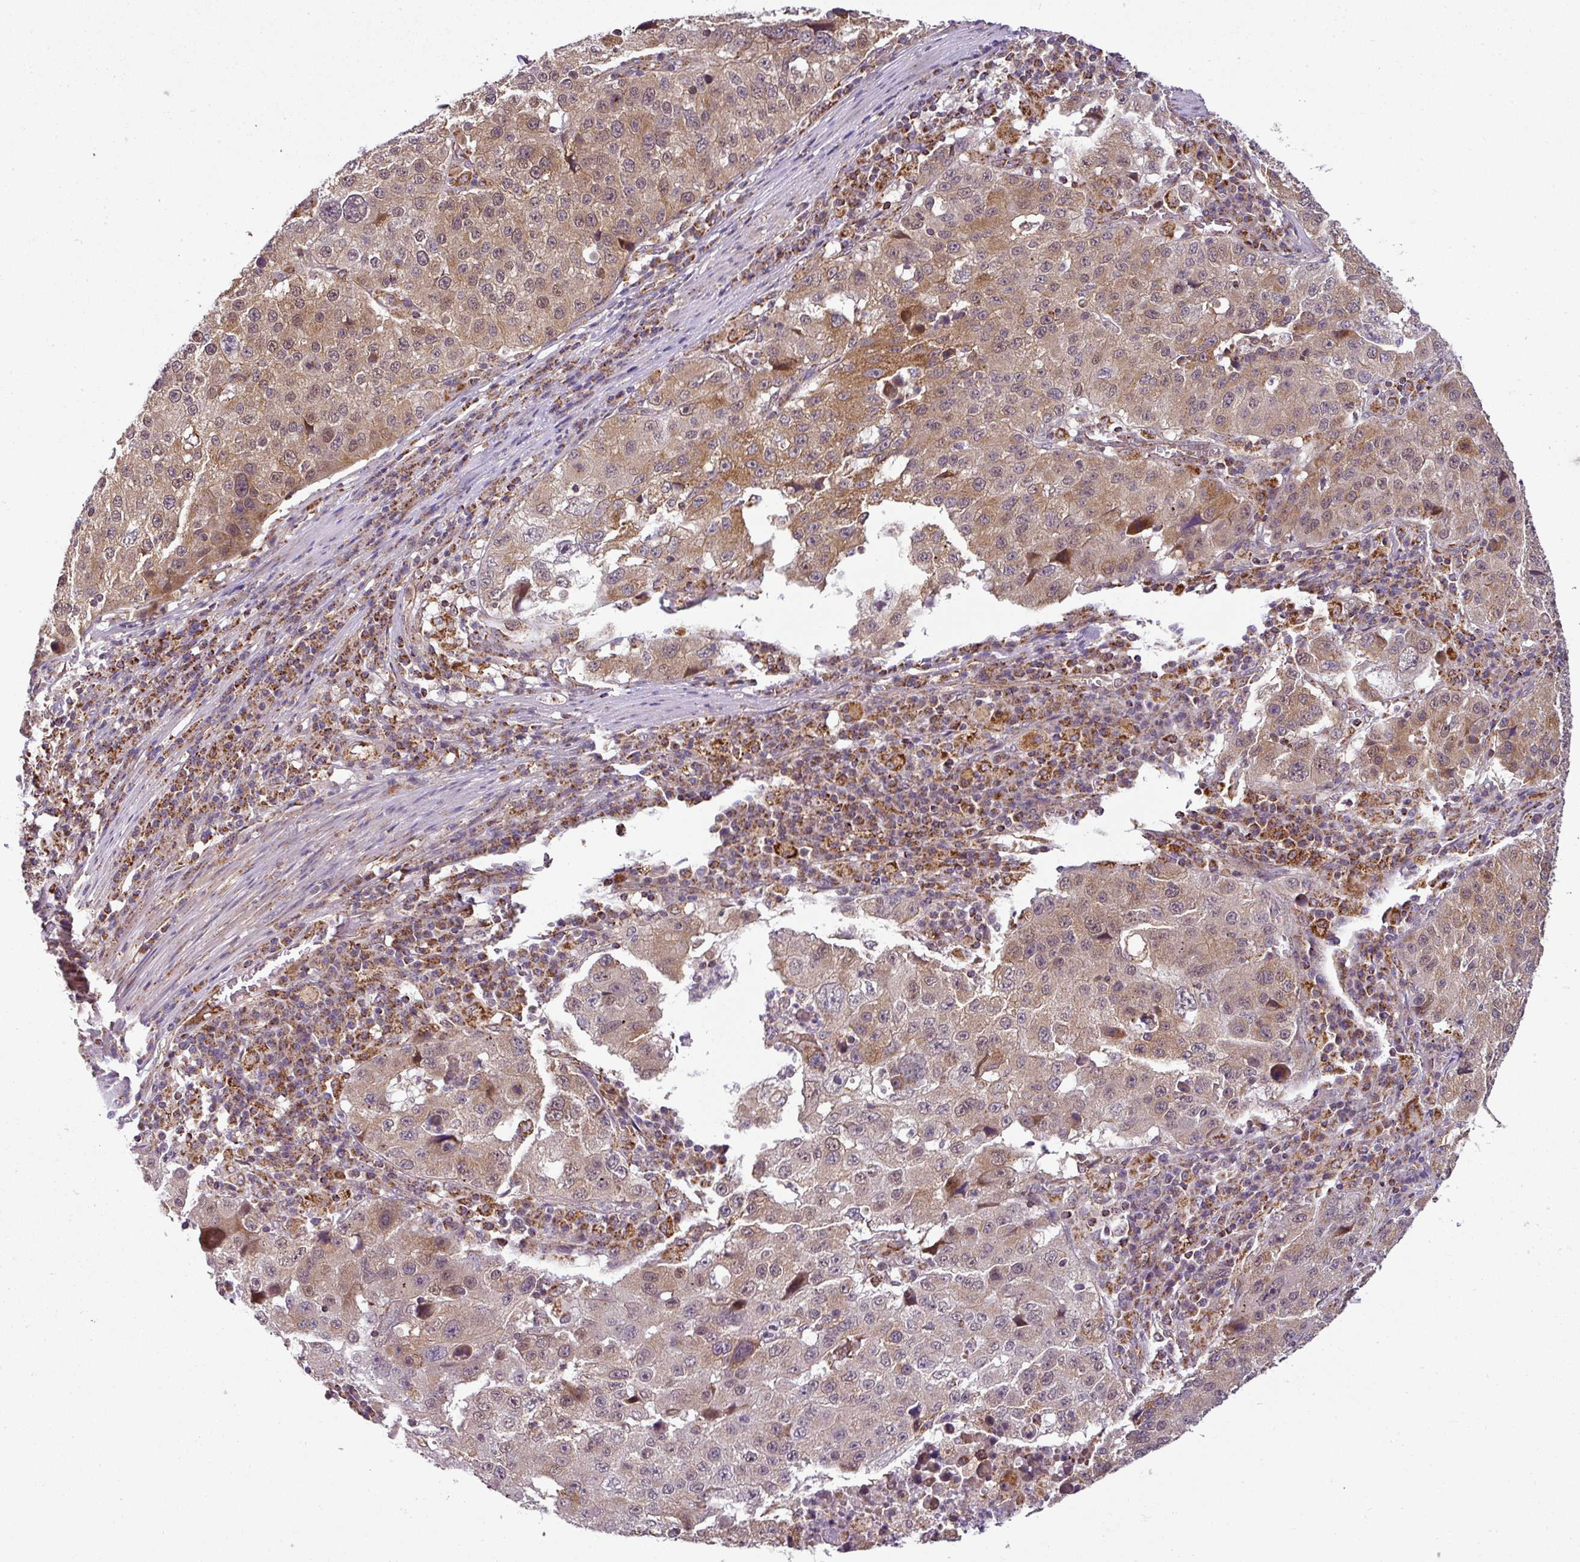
{"staining": {"intensity": "moderate", "quantity": "25%-75%", "location": "cytoplasmic/membranous,nuclear"}, "tissue": "stomach cancer", "cell_type": "Tumor cells", "image_type": "cancer", "snomed": [{"axis": "morphology", "description": "Adenocarcinoma, NOS"}, {"axis": "topography", "description": "Stomach"}], "caption": "A high-resolution micrograph shows IHC staining of adenocarcinoma (stomach), which displays moderate cytoplasmic/membranous and nuclear positivity in about 25%-75% of tumor cells.", "gene": "PRELID3B", "patient": {"sex": "male", "age": 71}}